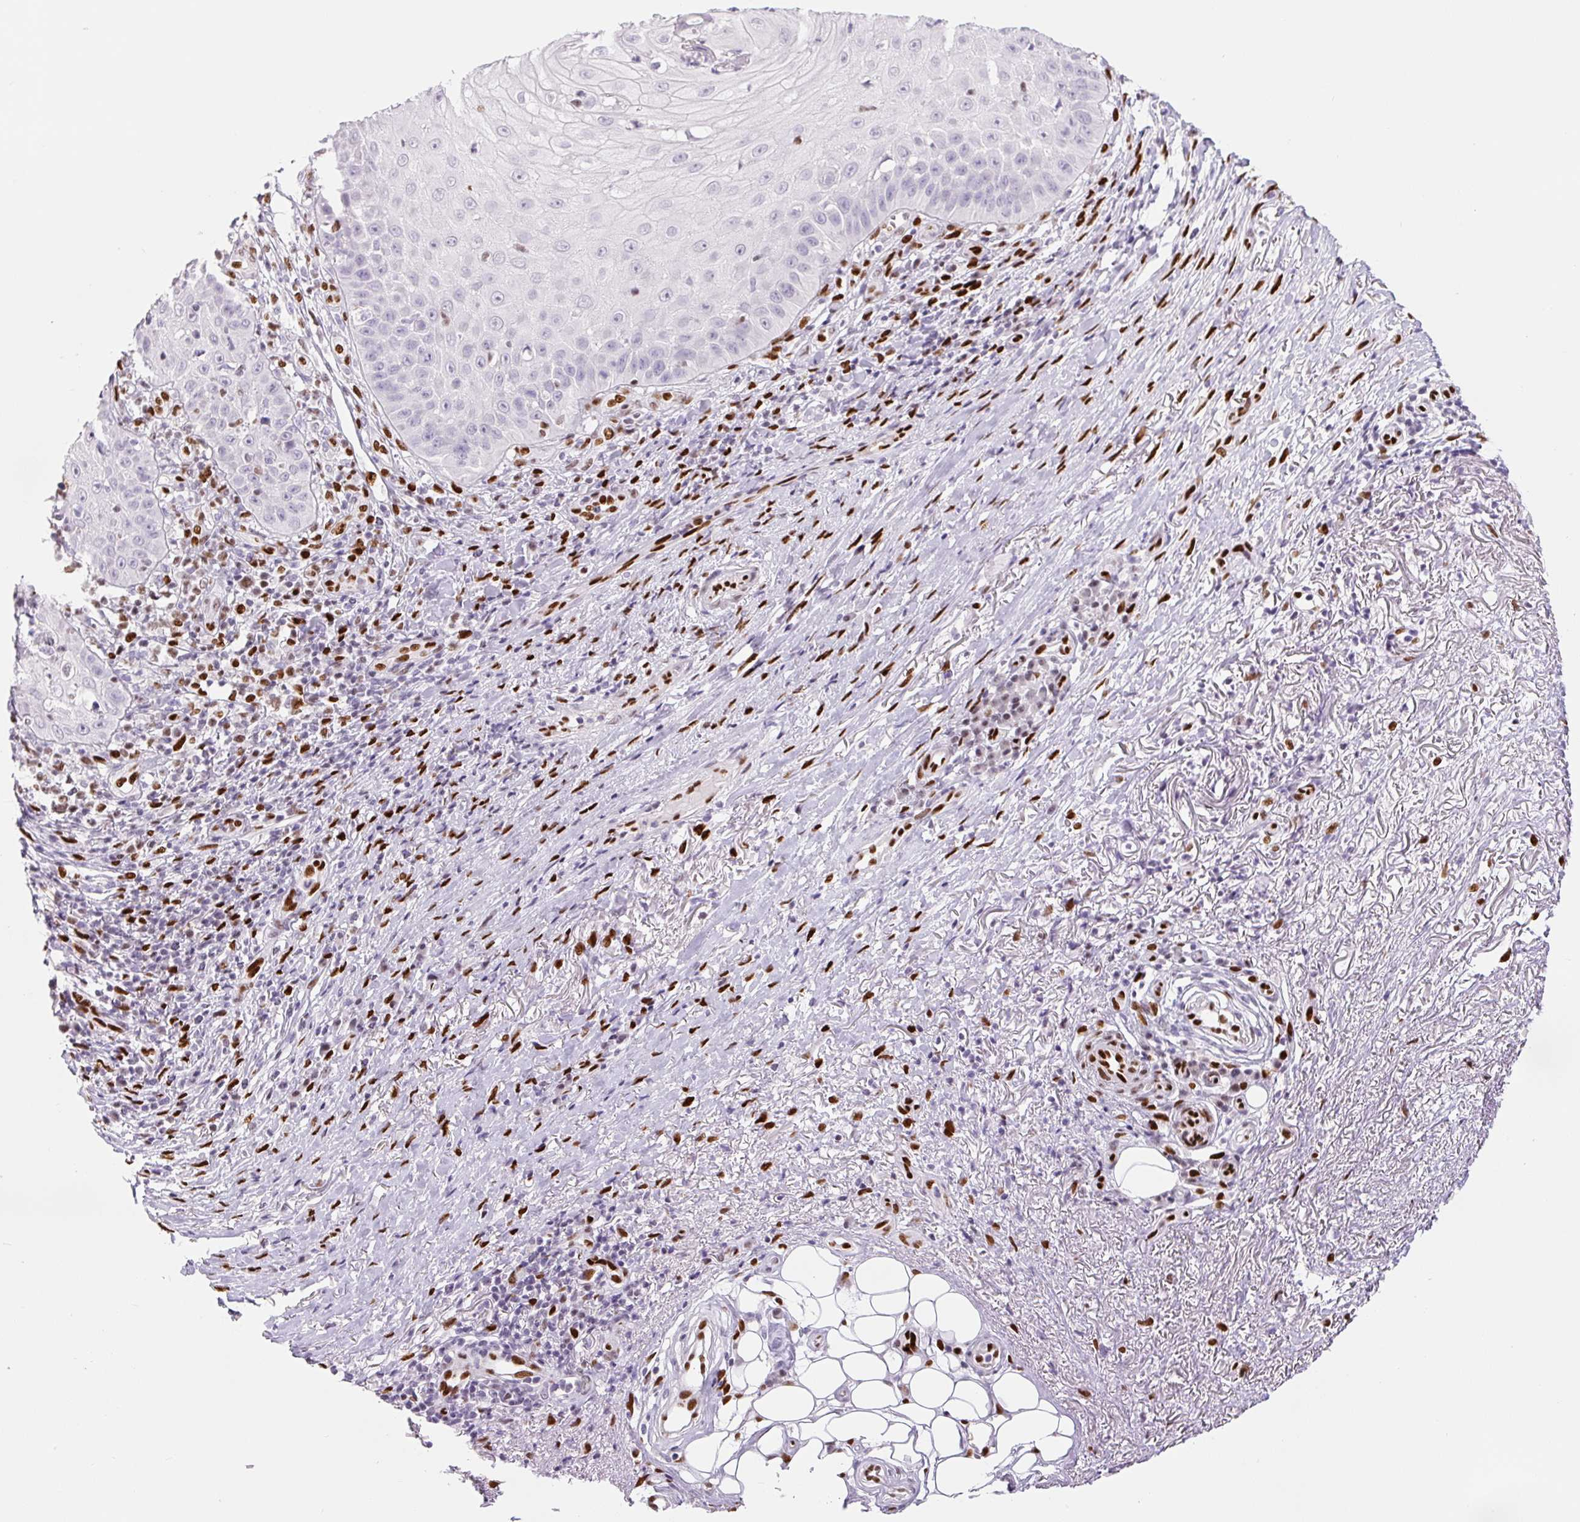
{"staining": {"intensity": "negative", "quantity": "none", "location": "none"}, "tissue": "skin cancer", "cell_type": "Tumor cells", "image_type": "cancer", "snomed": [{"axis": "morphology", "description": "Squamous cell carcinoma, NOS"}, {"axis": "topography", "description": "Skin"}], "caption": "Immunohistochemical staining of skin cancer displays no significant expression in tumor cells.", "gene": "ZEB1", "patient": {"sex": "male", "age": 70}}